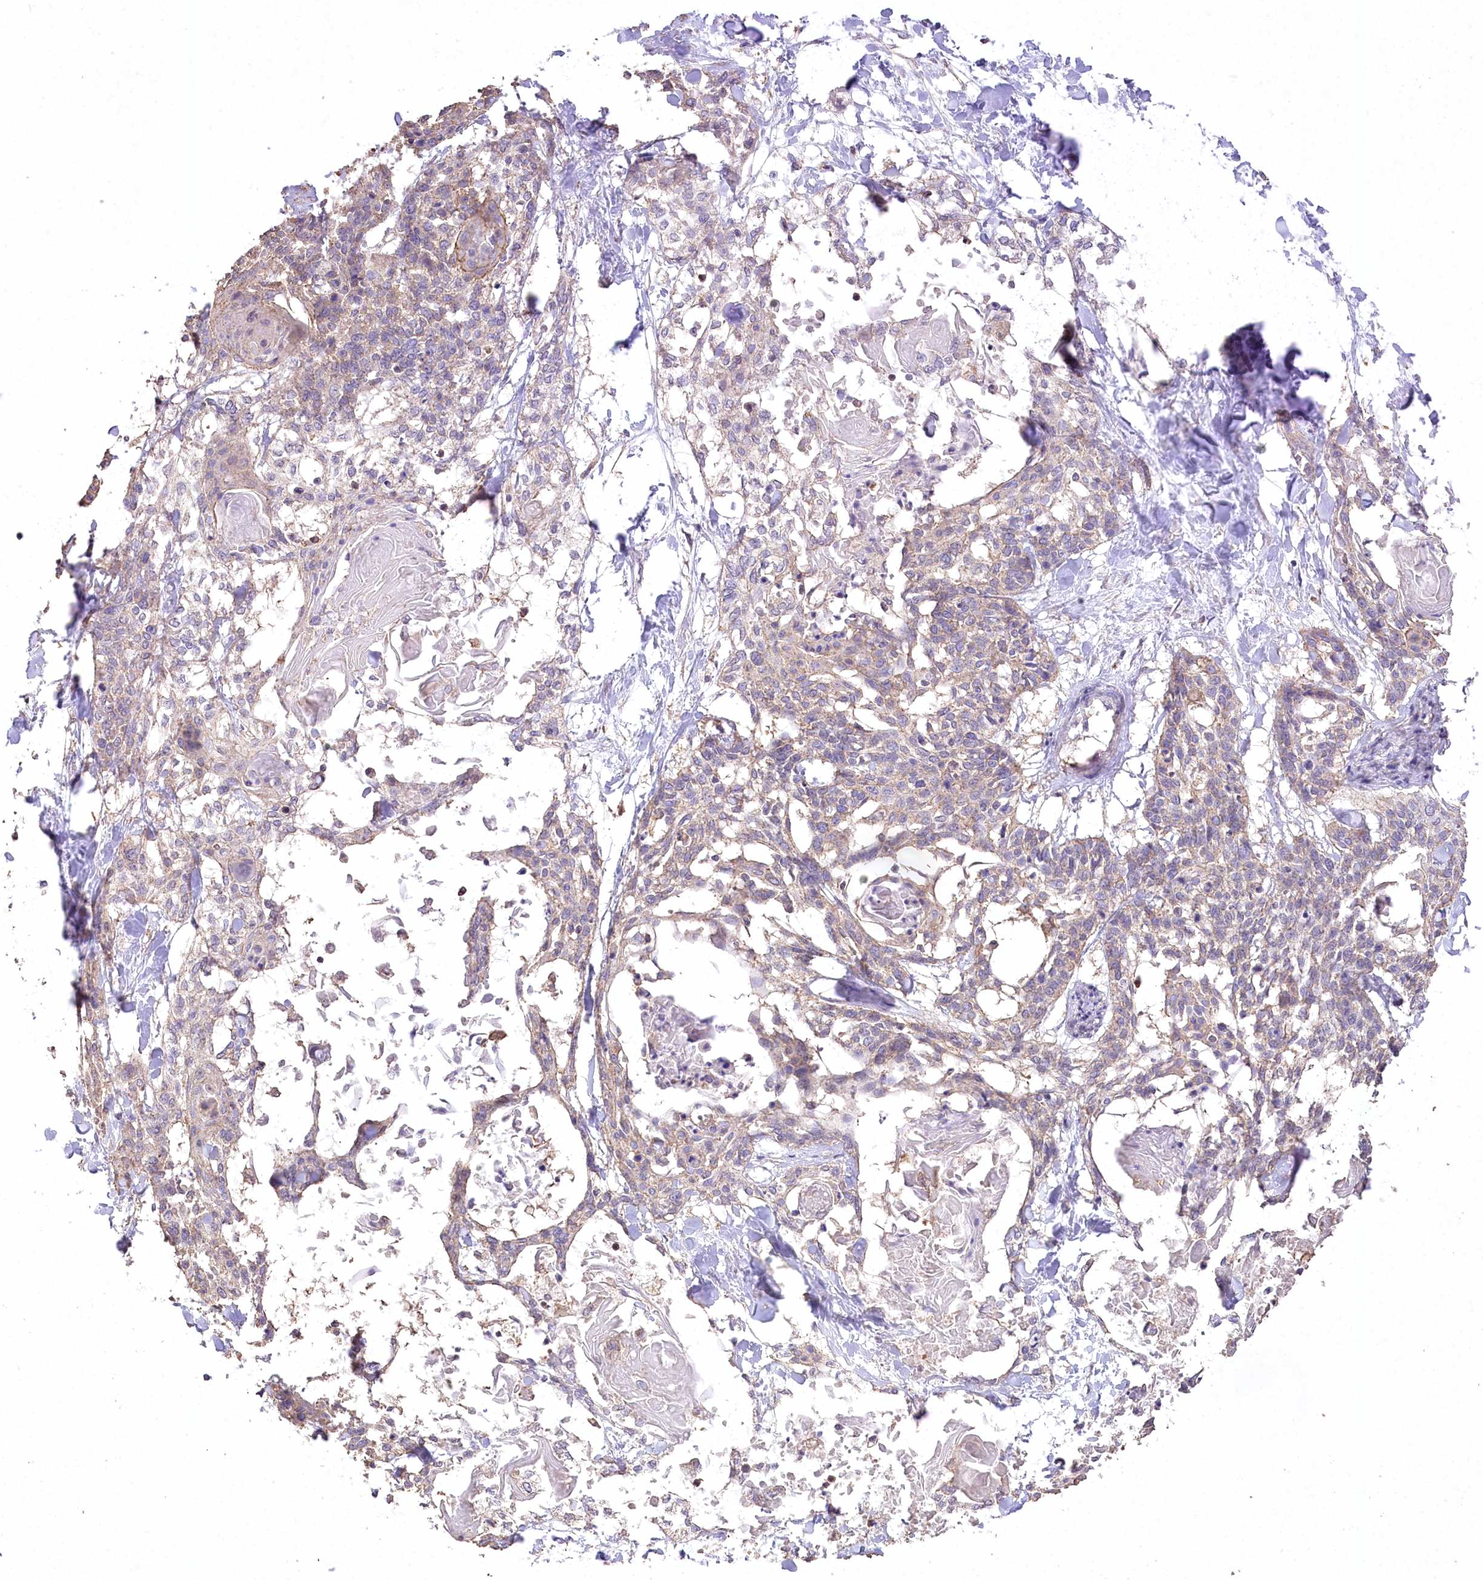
{"staining": {"intensity": "weak", "quantity": ">75%", "location": "cytoplasmic/membranous"}, "tissue": "cervical cancer", "cell_type": "Tumor cells", "image_type": "cancer", "snomed": [{"axis": "morphology", "description": "Squamous cell carcinoma, NOS"}, {"axis": "topography", "description": "Cervix"}], "caption": "Human cervical cancer stained with a protein marker exhibits weak staining in tumor cells.", "gene": "IREB2", "patient": {"sex": "female", "age": 57}}